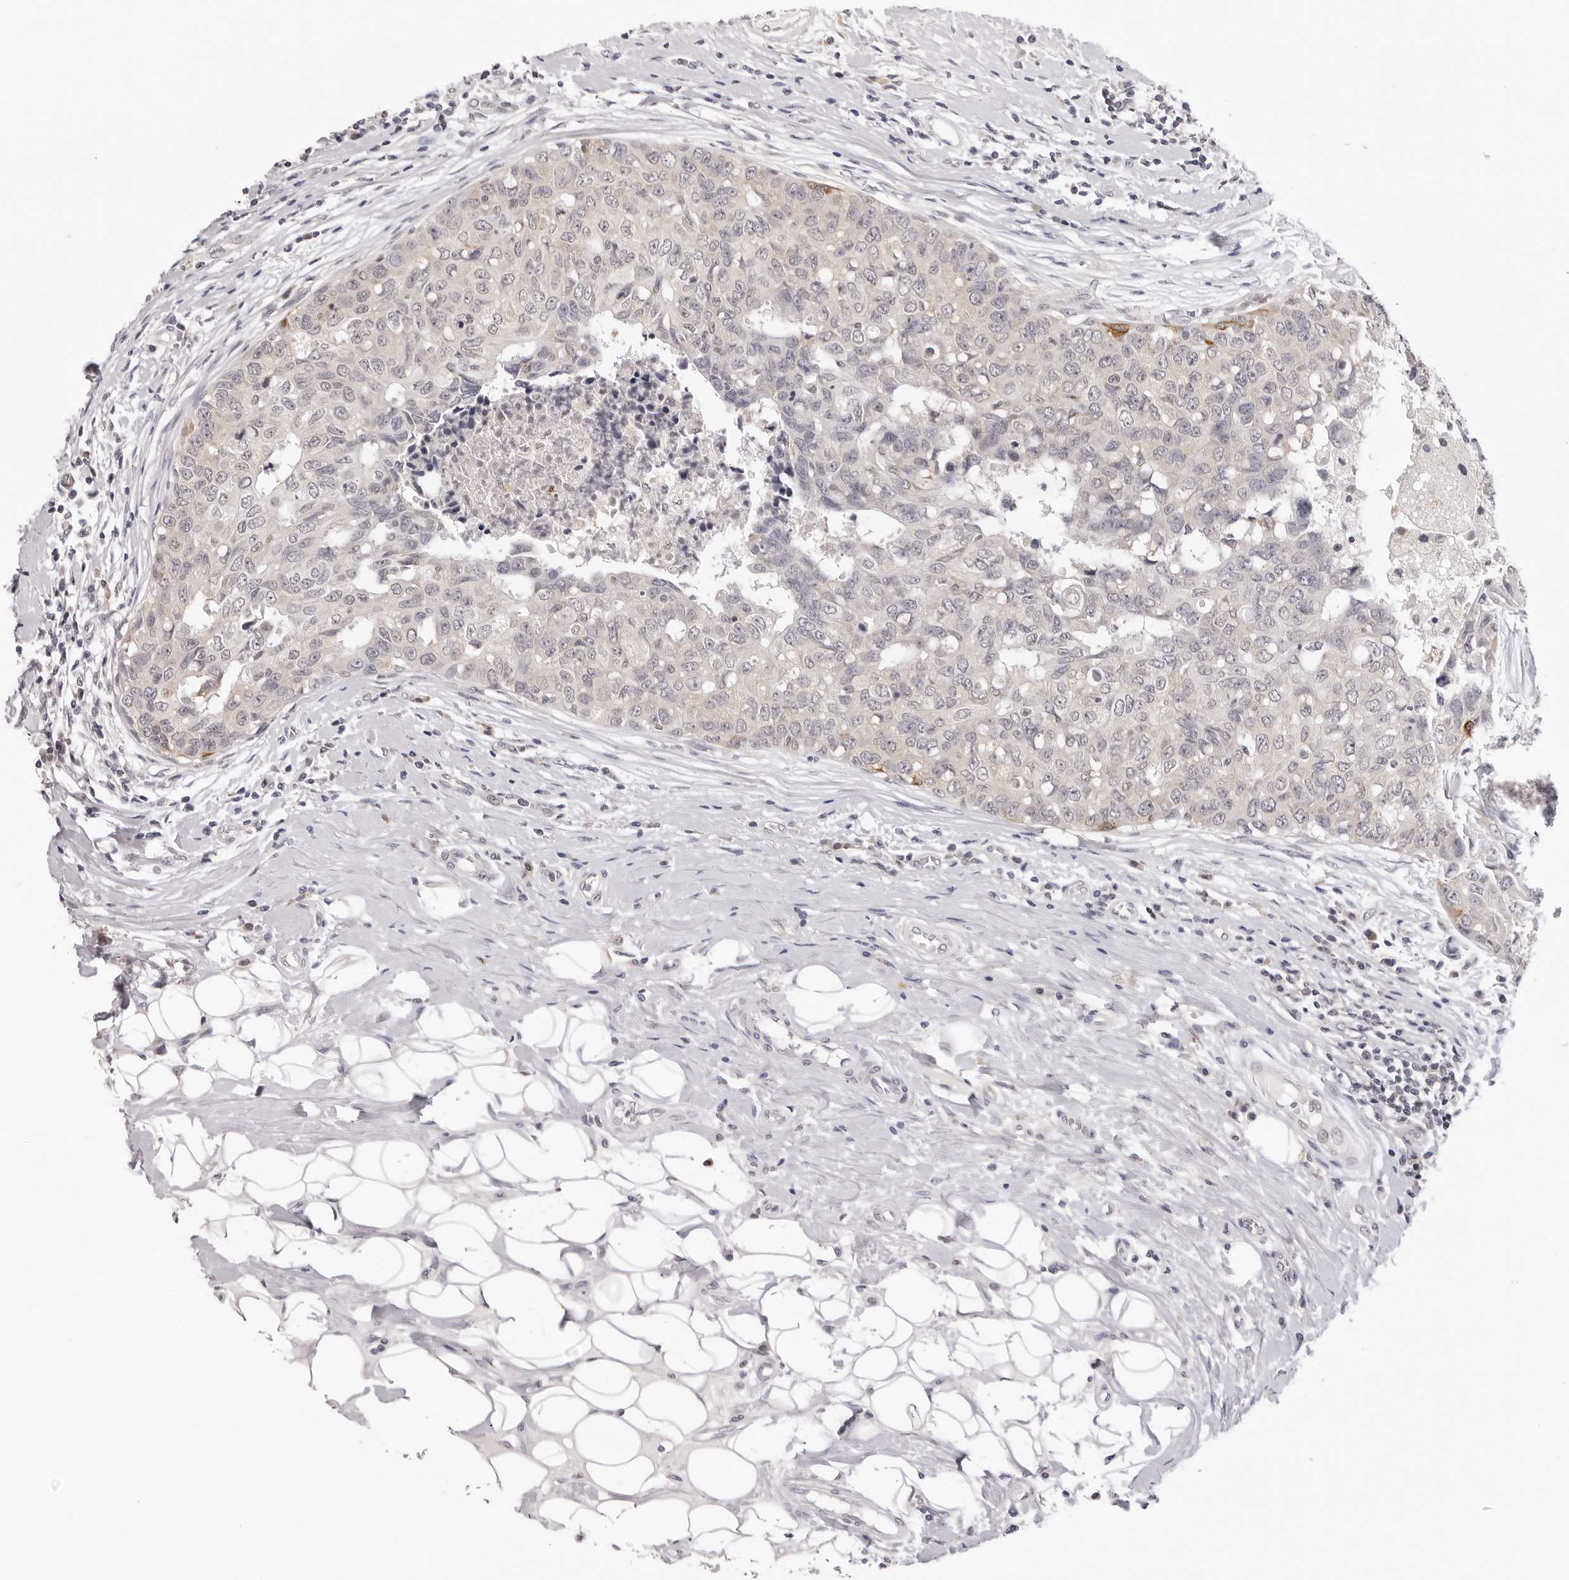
{"staining": {"intensity": "negative", "quantity": "none", "location": "none"}, "tissue": "breast cancer", "cell_type": "Tumor cells", "image_type": "cancer", "snomed": [{"axis": "morphology", "description": "Duct carcinoma"}, {"axis": "topography", "description": "Breast"}], "caption": "A micrograph of human breast infiltrating ductal carcinoma is negative for staining in tumor cells.", "gene": "PRUNE1", "patient": {"sex": "female", "age": 27}}